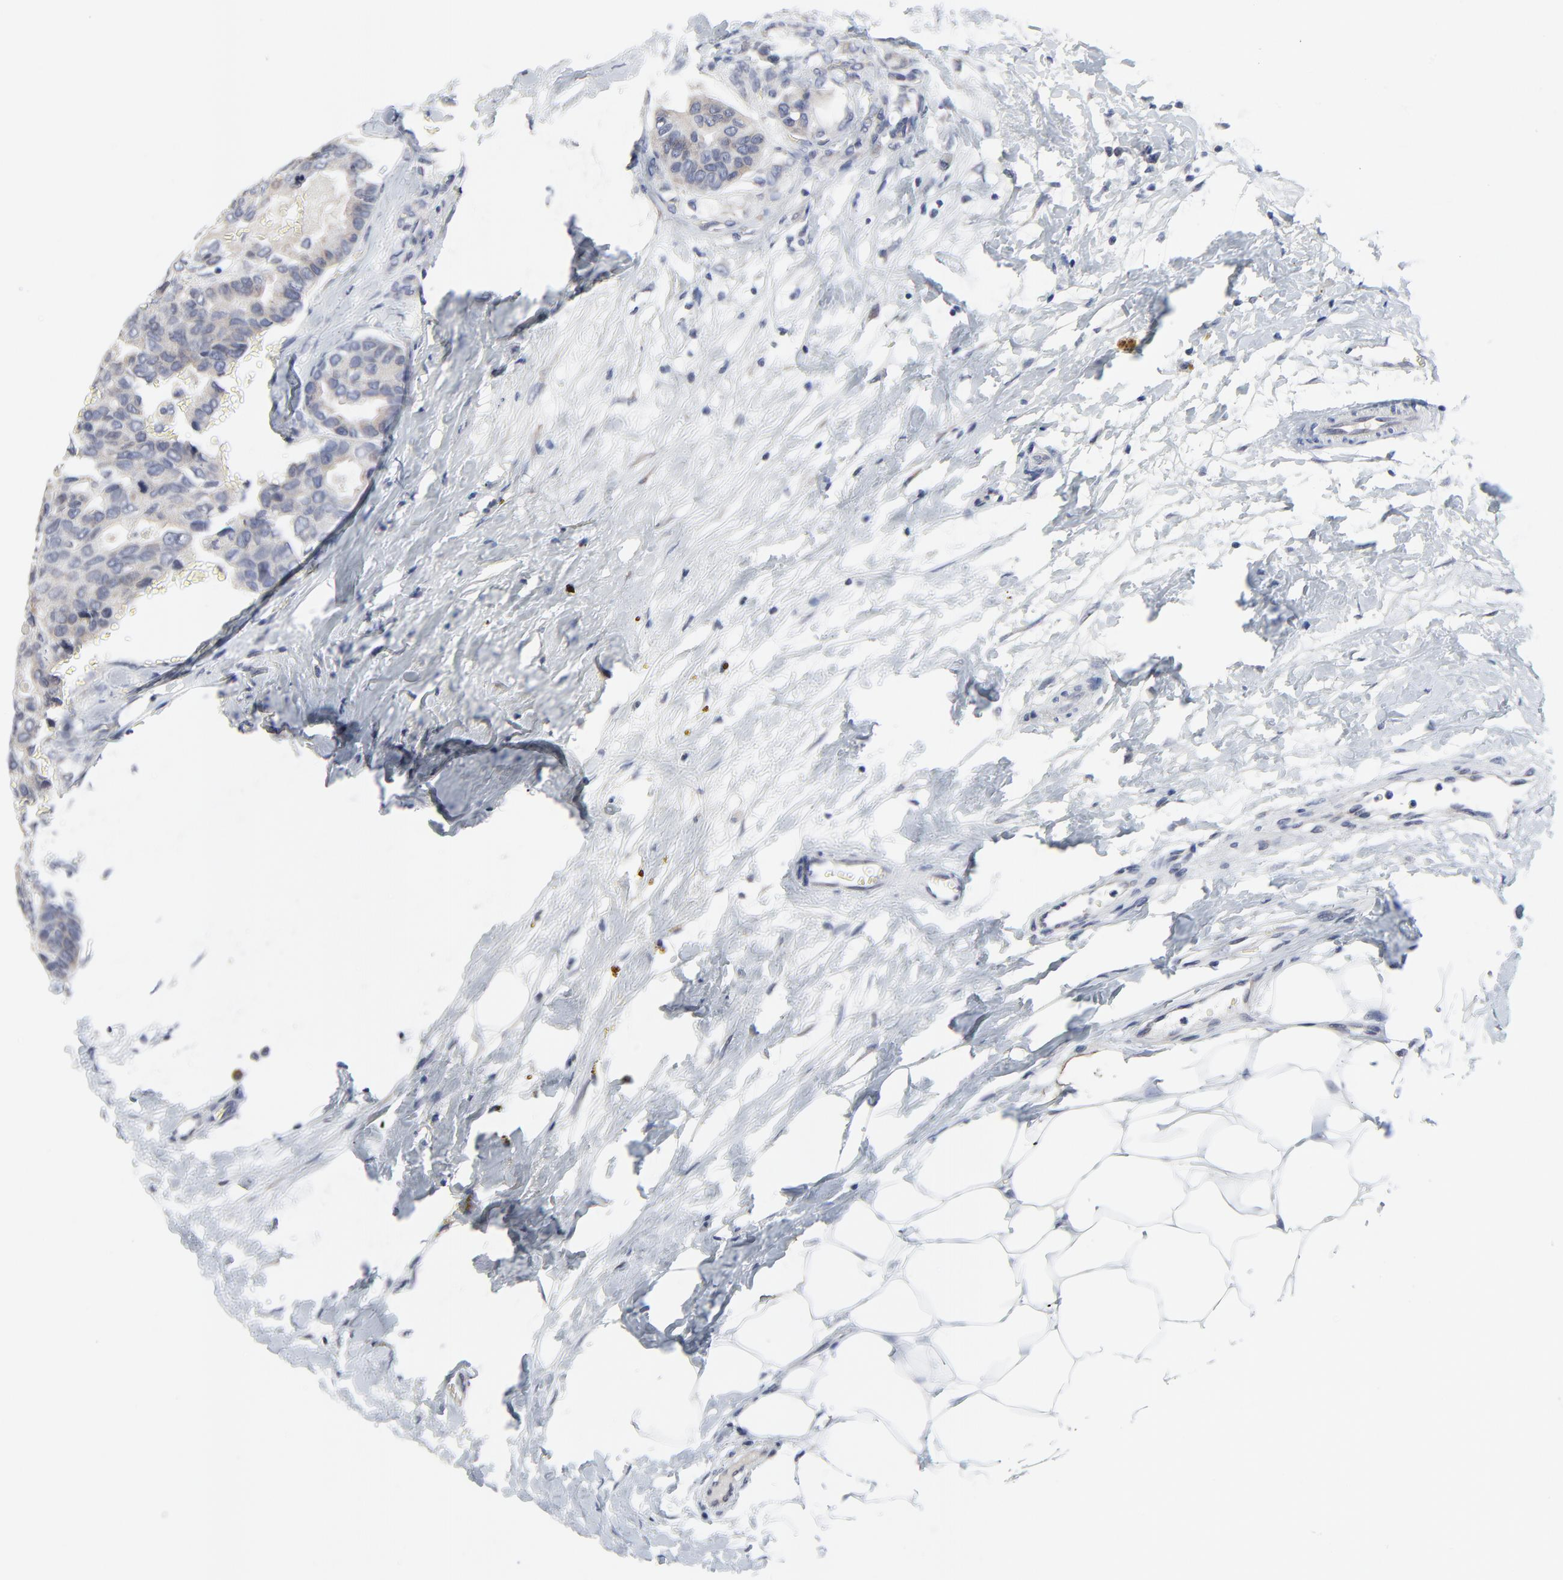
{"staining": {"intensity": "weak", "quantity": "<25%", "location": "cytoplasmic/membranous"}, "tissue": "breast cancer", "cell_type": "Tumor cells", "image_type": "cancer", "snomed": [{"axis": "morphology", "description": "Duct carcinoma"}, {"axis": "topography", "description": "Breast"}], "caption": "Immunohistochemical staining of human breast cancer (invasive ductal carcinoma) exhibits no significant positivity in tumor cells.", "gene": "NLGN3", "patient": {"sex": "female", "age": 69}}